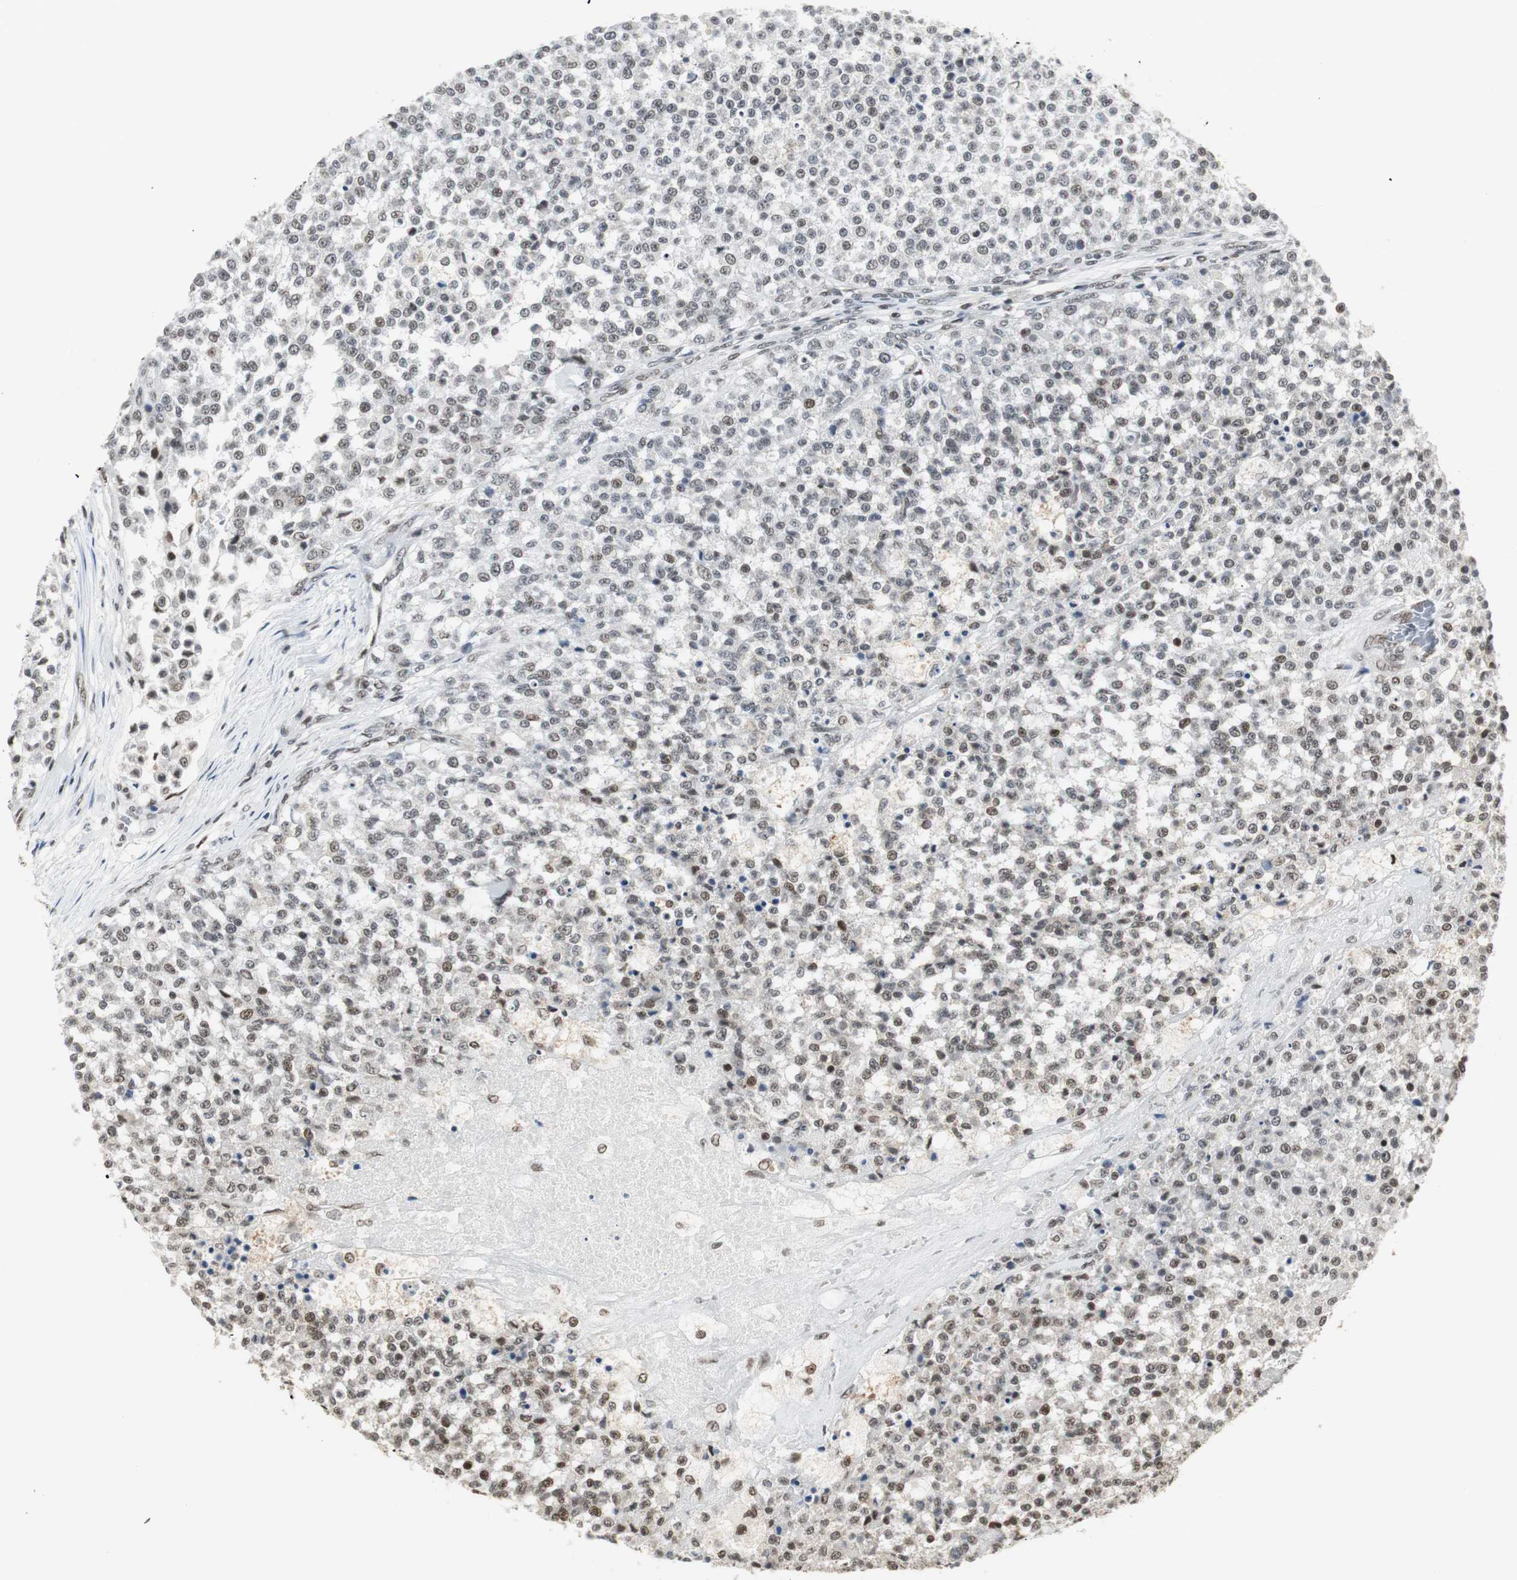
{"staining": {"intensity": "moderate", "quantity": ">75%", "location": "nuclear"}, "tissue": "testis cancer", "cell_type": "Tumor cells", "image_type": "cancer", "snomed": [{"axis": "morphology", "description": "Seminoma, NOS"}, {"axis": "topography", "description": "Testis"}], "caption": "IHC of human testis cancer (seminoma) shows medium levels of moderate nuclear positivity in approximately >75% of tumor cells. The staining was performed using DAB (3,3'-diaminobenzidine), with brown indicating positive protein expression. Nuclei are stained blue with hematoxylin.", "gene": "PARN", "patient": {"sex": "male", "age": 59}}